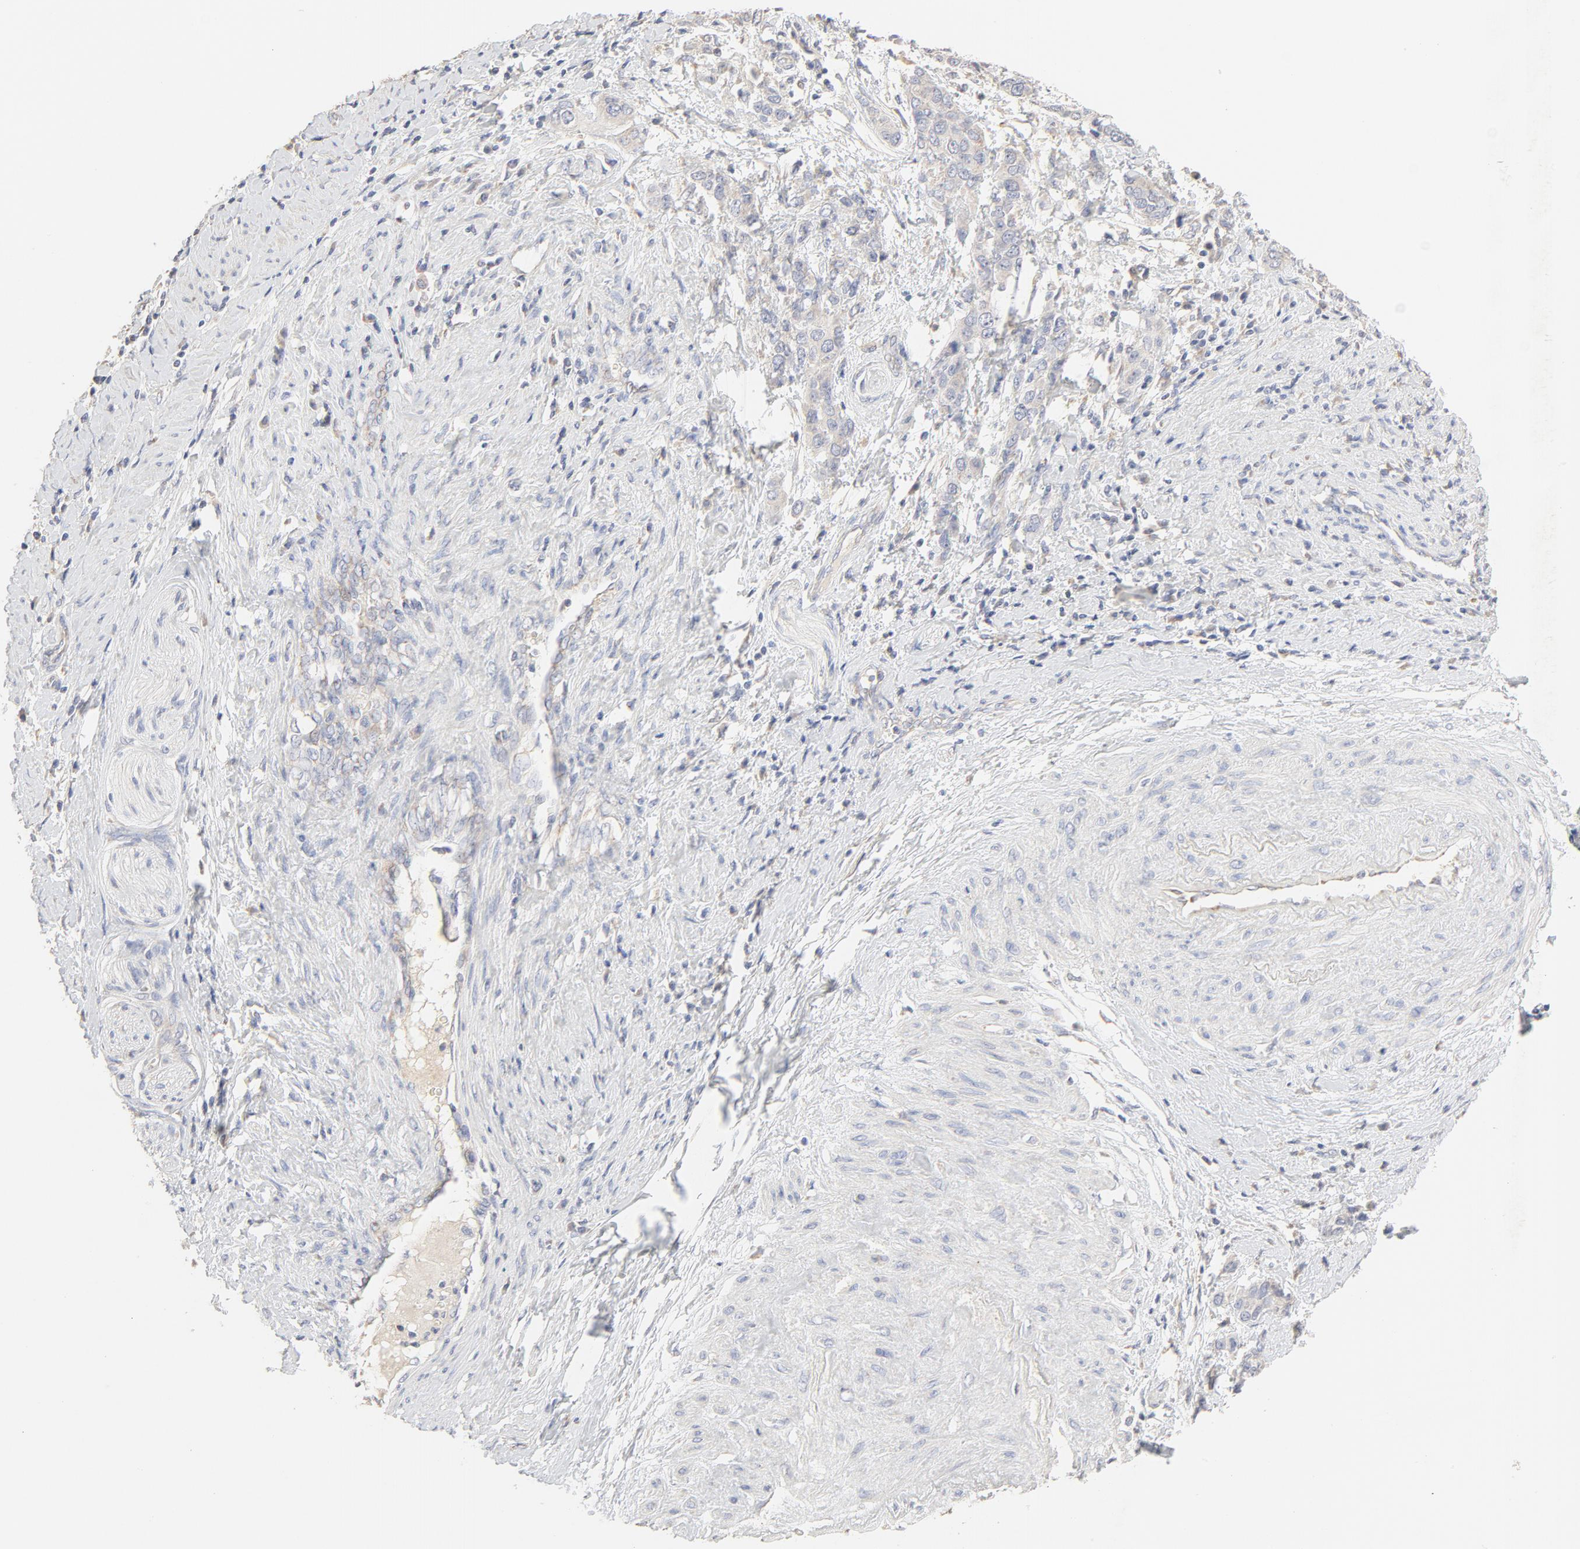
{"staining": {"intensity": "negative", "quantity": "none", "location": "none"}, "tissue": "cervical cancer", "cell_type": "Tumor cells", "image_type": "cancer", "snomed": [{"axis": "morphology", "description": "Squamous cell carcinoma, NOS"}, {"axis": "topography", "description": "Cervix"}], "caption": "There is no significant expression in tumor cells of cervical cancer.", "gene": "FCGBP", "patient": {"sex": "female", "age": 54}}